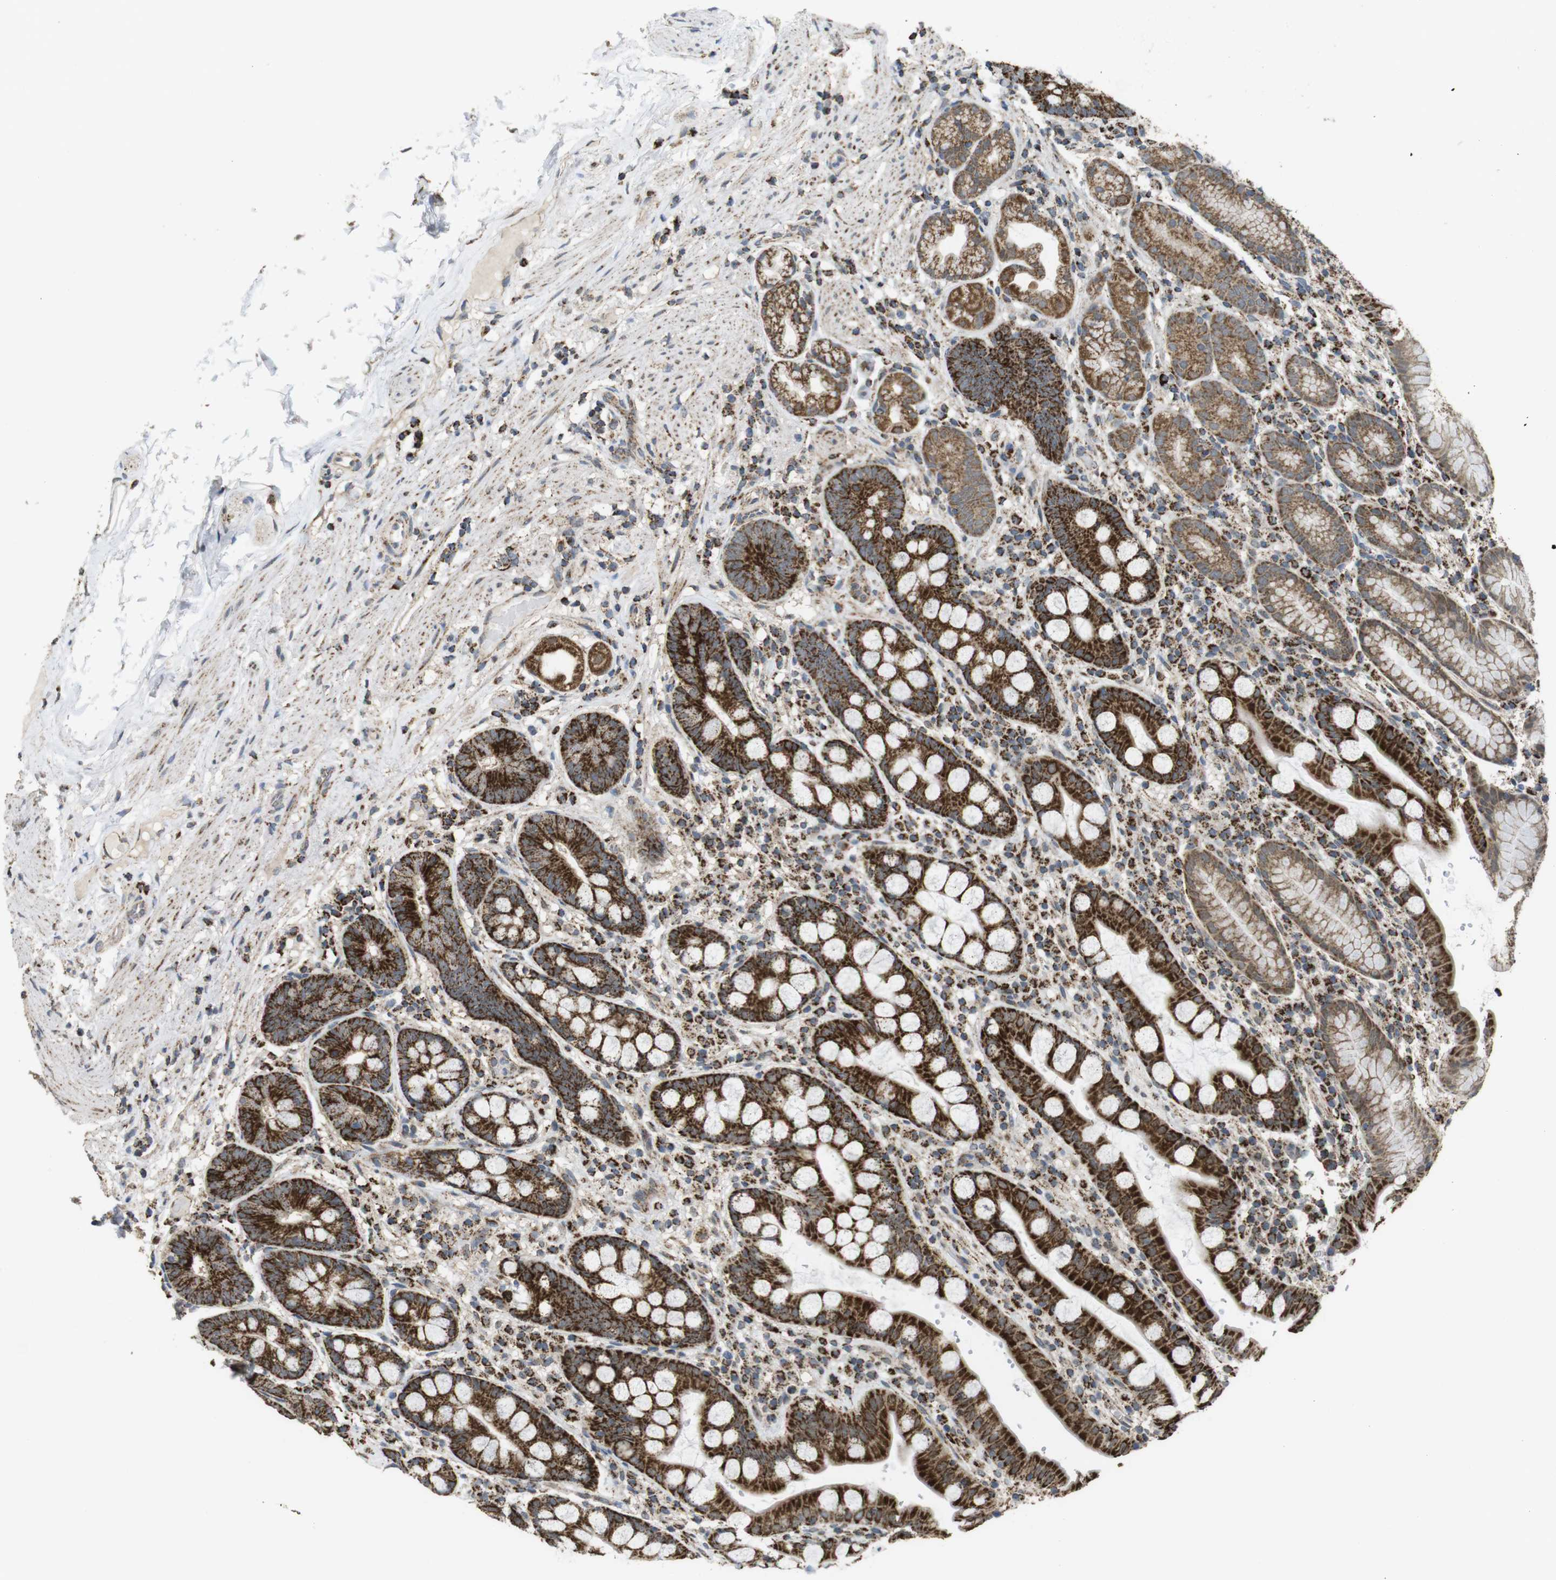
{"staining": {"intensity": "strong", "quantity": ">75%", "location": "cytoplasmic/membranous"}, "tissue": "stomach", "cell_type": "Glandular cells", "image_type": "normal", "snomed": [{"axis": "morphology", "description": "Normal tissue, NOS"}, {"axis": "topography", "description": "Stomach, lower"}], "caption": "Glandular cells exhibit high levels of strong cytoplasmic/membranous expression in about >75% of cells in normal stomach. The protein is shown in brown color, while the nuclei are stained blue.", "gene": "CALHM2", "patient": {"sex": "male", "age": 52}}